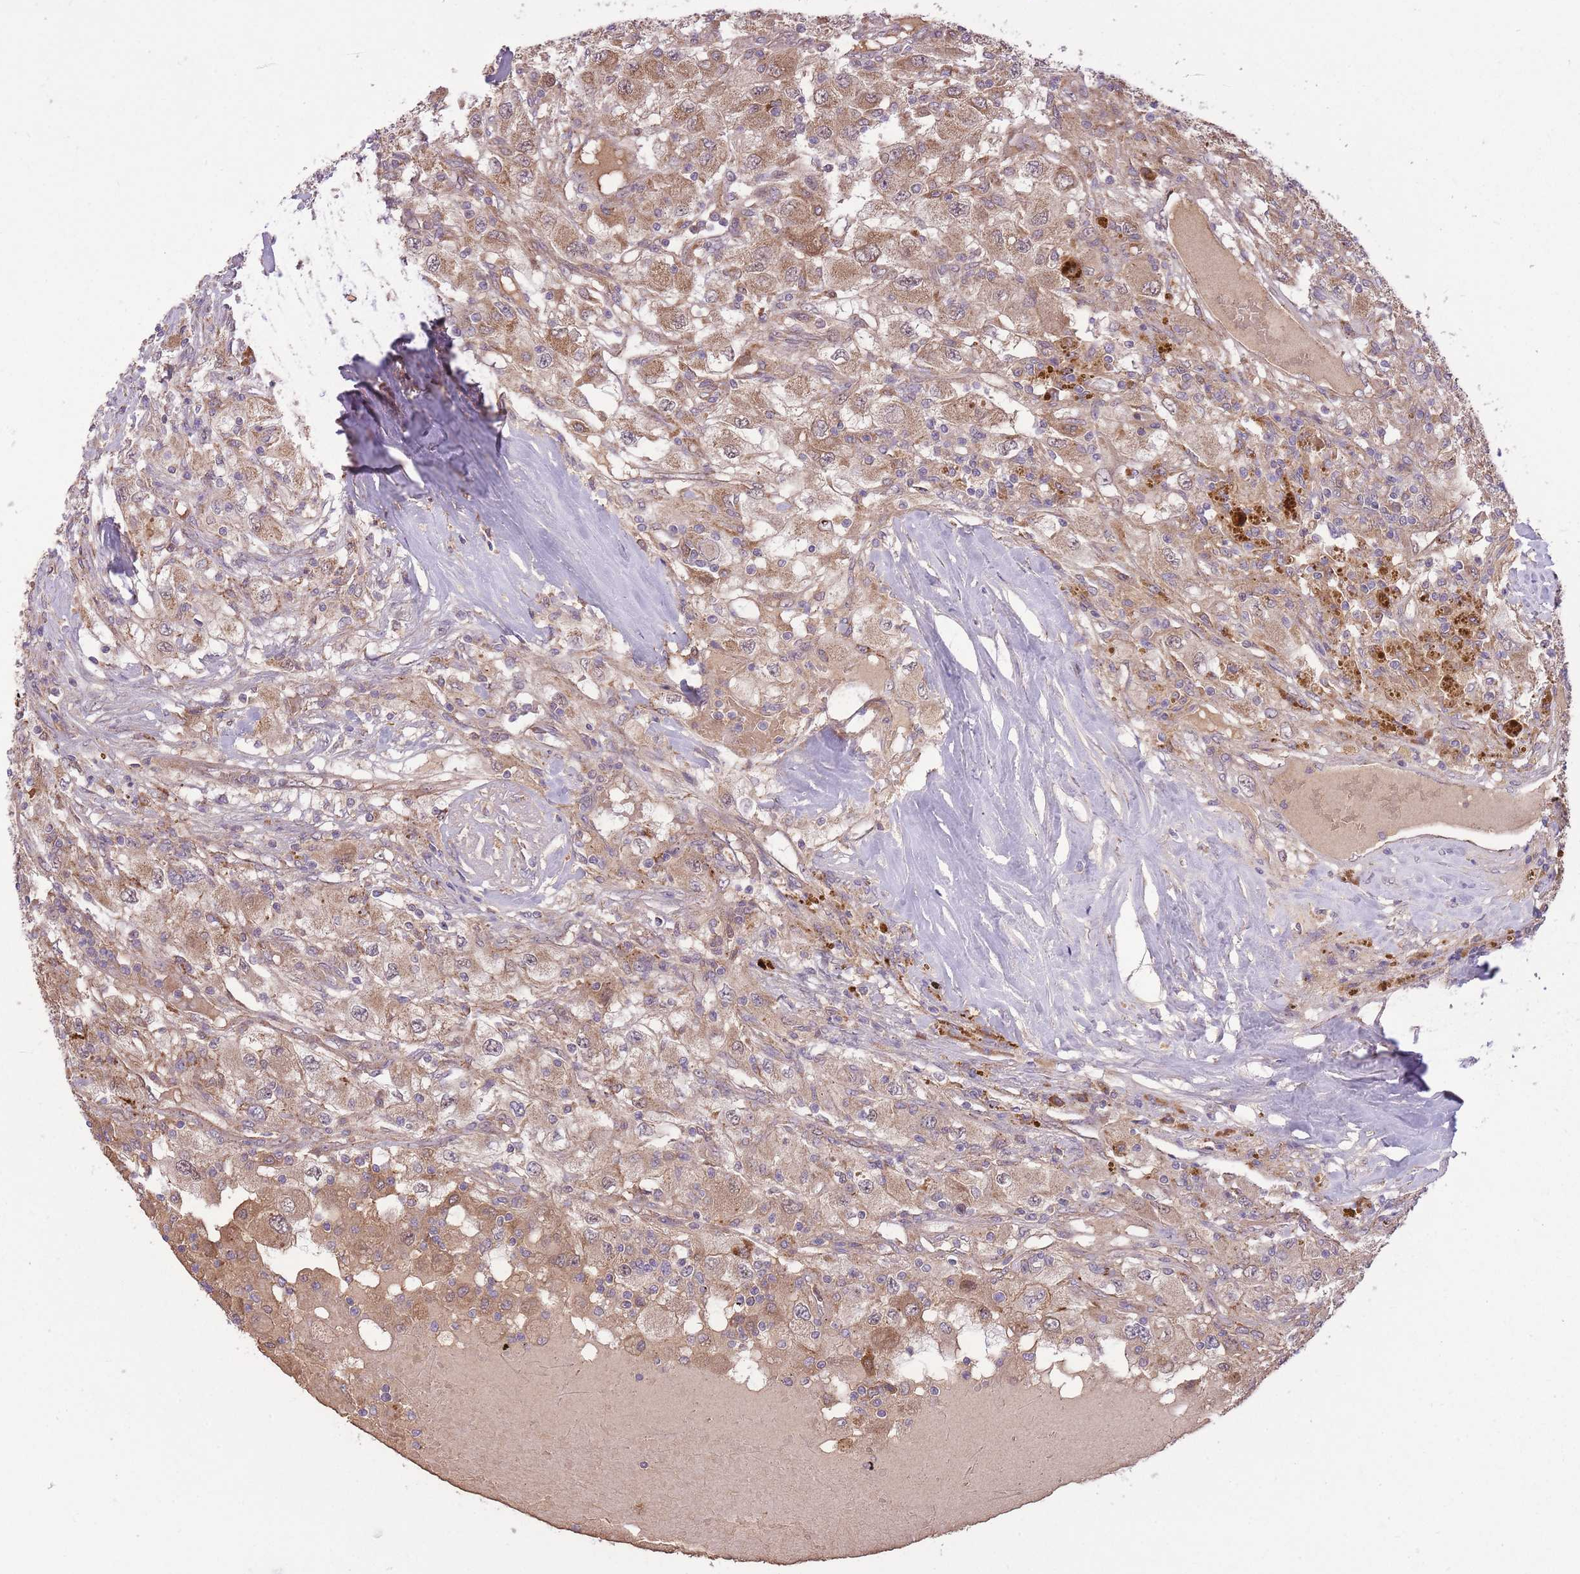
{"staining": {"intensity": "moderate", "quantity": ">75%", "location": "cytoplasmic/membranous"}, "tissue": "renal cancer", "cell_type": "Tumor cells", "image_type": "cancer", "snomed": [{"axis": "morphology", "description": "Adenocarcinoma, NOS"}, {"axis": "topography", "description": "Kidney"}], "caption": "Human renal cancer (adenocarcinoma) stained for a protein (brown) demonstrates moderate cytoplasmic/membranous positive staining in about >75% of tumor cells.", "gene": "POLR3F", "patient": {"sex": "female", "age": 67}}